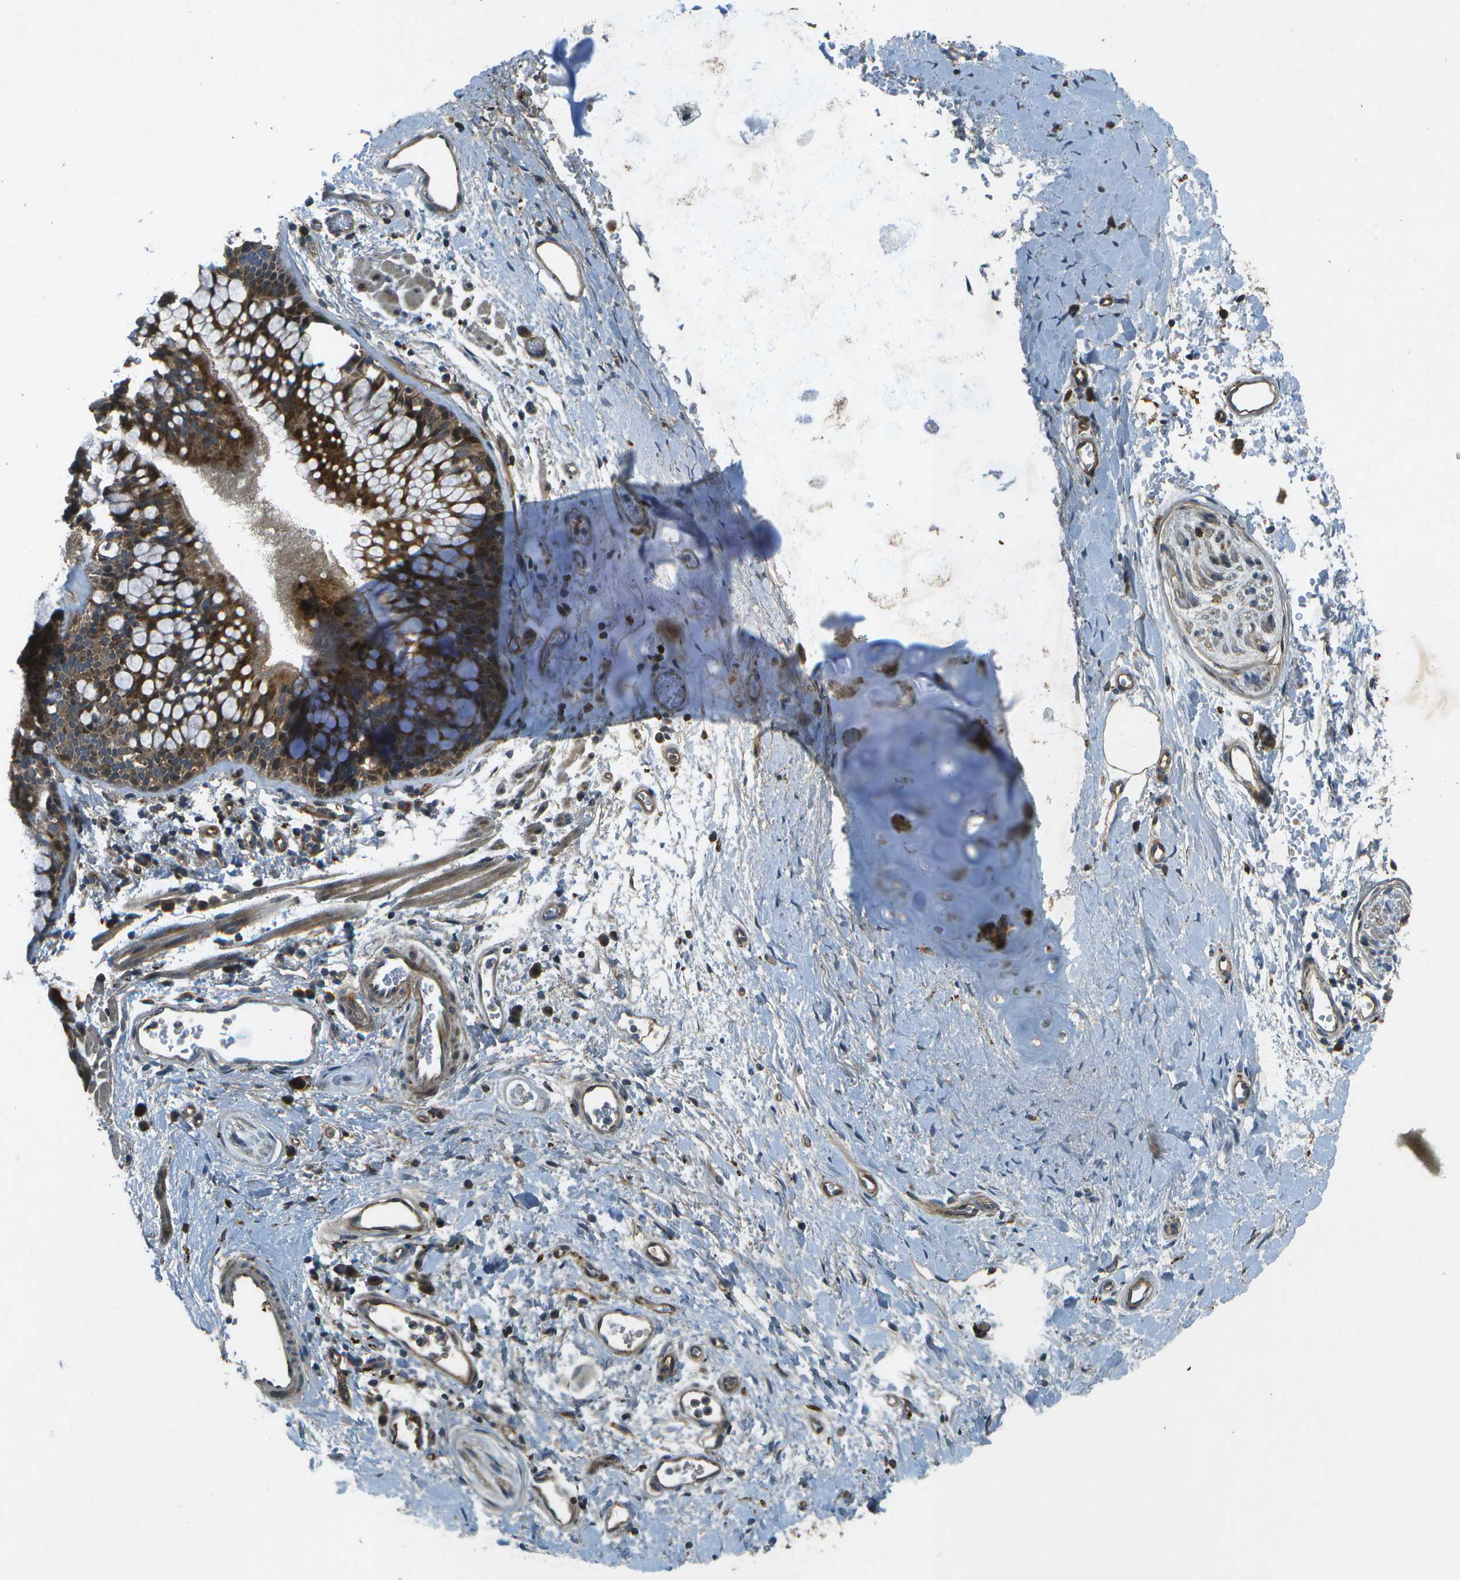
{"staining": {"intensity": "negative", "quantity": "none", "location": "none"}, "tissue": "adipose tissue", "cell_type": "Adipocytes", "image_type": "normal", "snomed": [{"axis": "morphology", "description": "Normal tissue, NOS"}, {"axis": "topography", "description": "Cartilage tissue"}, {"axis": "topography", "description": "Bronchus"}], "caption": "DAB (3,3'-diaminobenzidine) immunohistochemical staining of unremarkable adipose tissue exhibits no significant positivity in adipocytes.", "gene": "PXYLP1", "patient": {"sex": "female", "age": 53}}